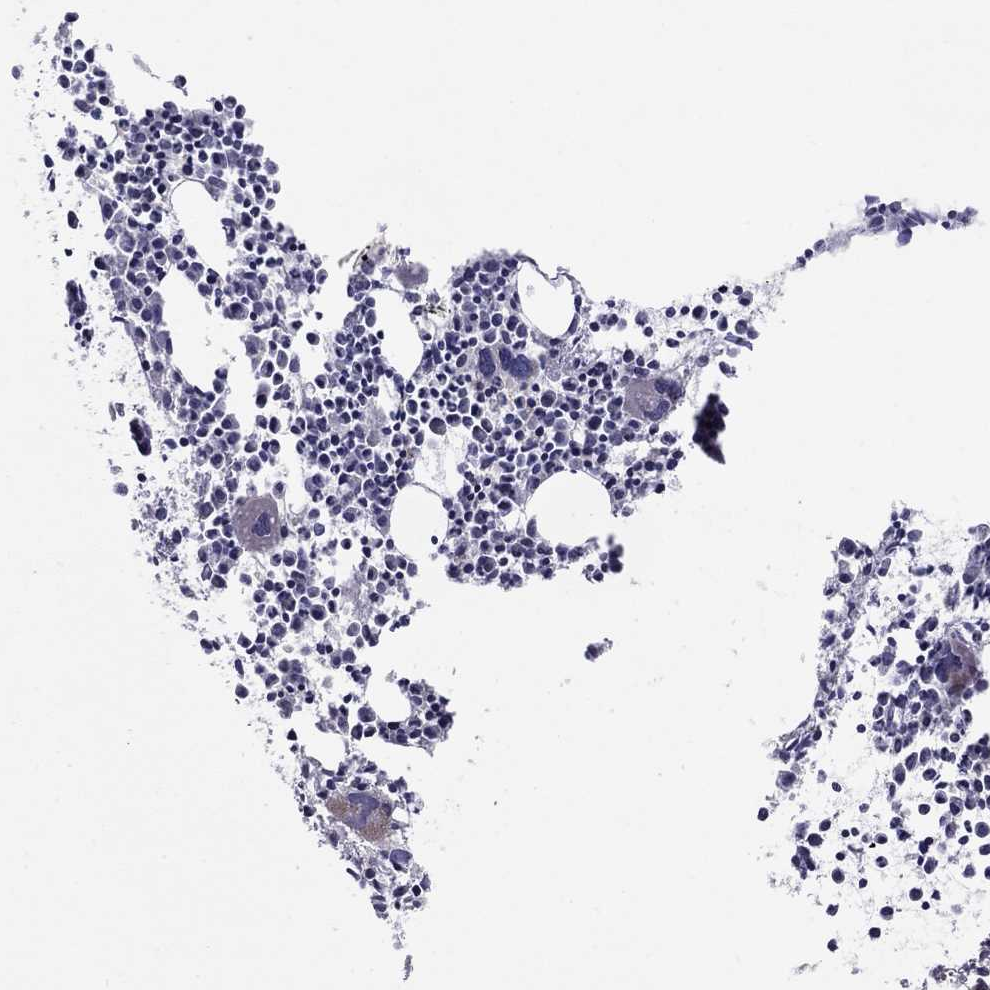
{"staining": {"intensity": "moderate", "quantity": "<25%", "location": "cytoplasmic/membranous"}, "tissue": "bone marrow", "cell_type": "Hematopoietic cells", "image_type": "normal", "snomed": [{"axis": "morphology", "description": "Normal tissue, NOS"}, {"axis": "morphology", "description": "Inflammation, NOS"}, {"axis": "topography", "description": "Bone marrow"}], "caption": "IHC of benign bone marrow reveals low levels of moderate cytoplasmic/membranous staining in approximately <25% of hematopoietic cells.", "gene": "ALG6", "patient": {"sex": "male", "age": 3}}